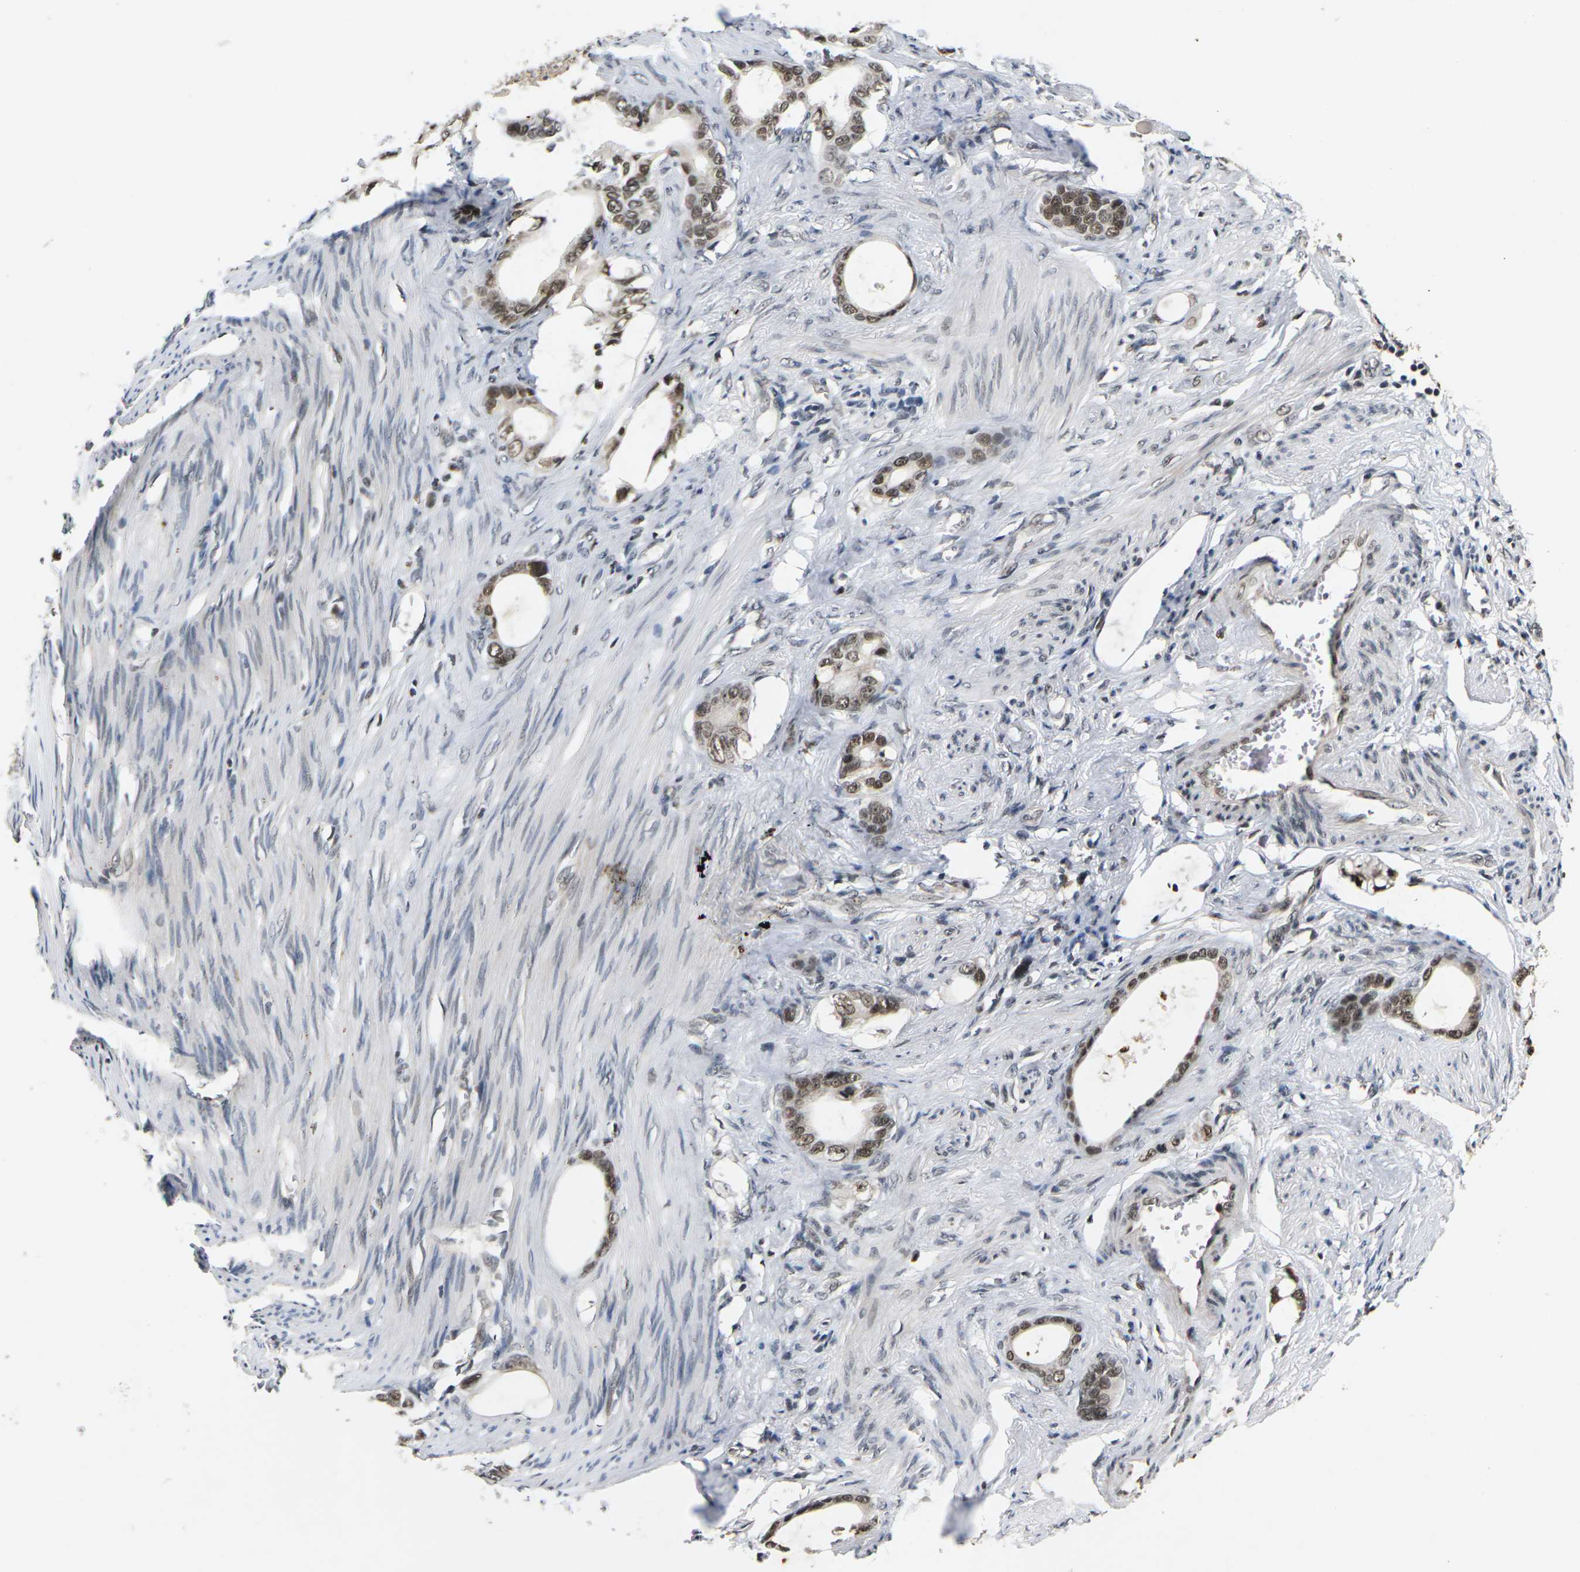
{"staining": {"intensity": "moderate", "quantity": ">75%", "location": "nuclear"}, "tissue": "stomach cancer", "cell_type": "Tumor cells", "image_type": "cancer", "snomed": [{"axis": "morphology", "description": "Adenocarcinoma, NOS"}, {"axis": "topography", "description": "Stomach"}], "caption": "Stomach adenocarcinoma stained with a brown dye reveals moderate nuclear positive staining in approximately >75% of tumor cells.", "gene": "NELFA", "patient": {"sex": "female", "age": 75}}